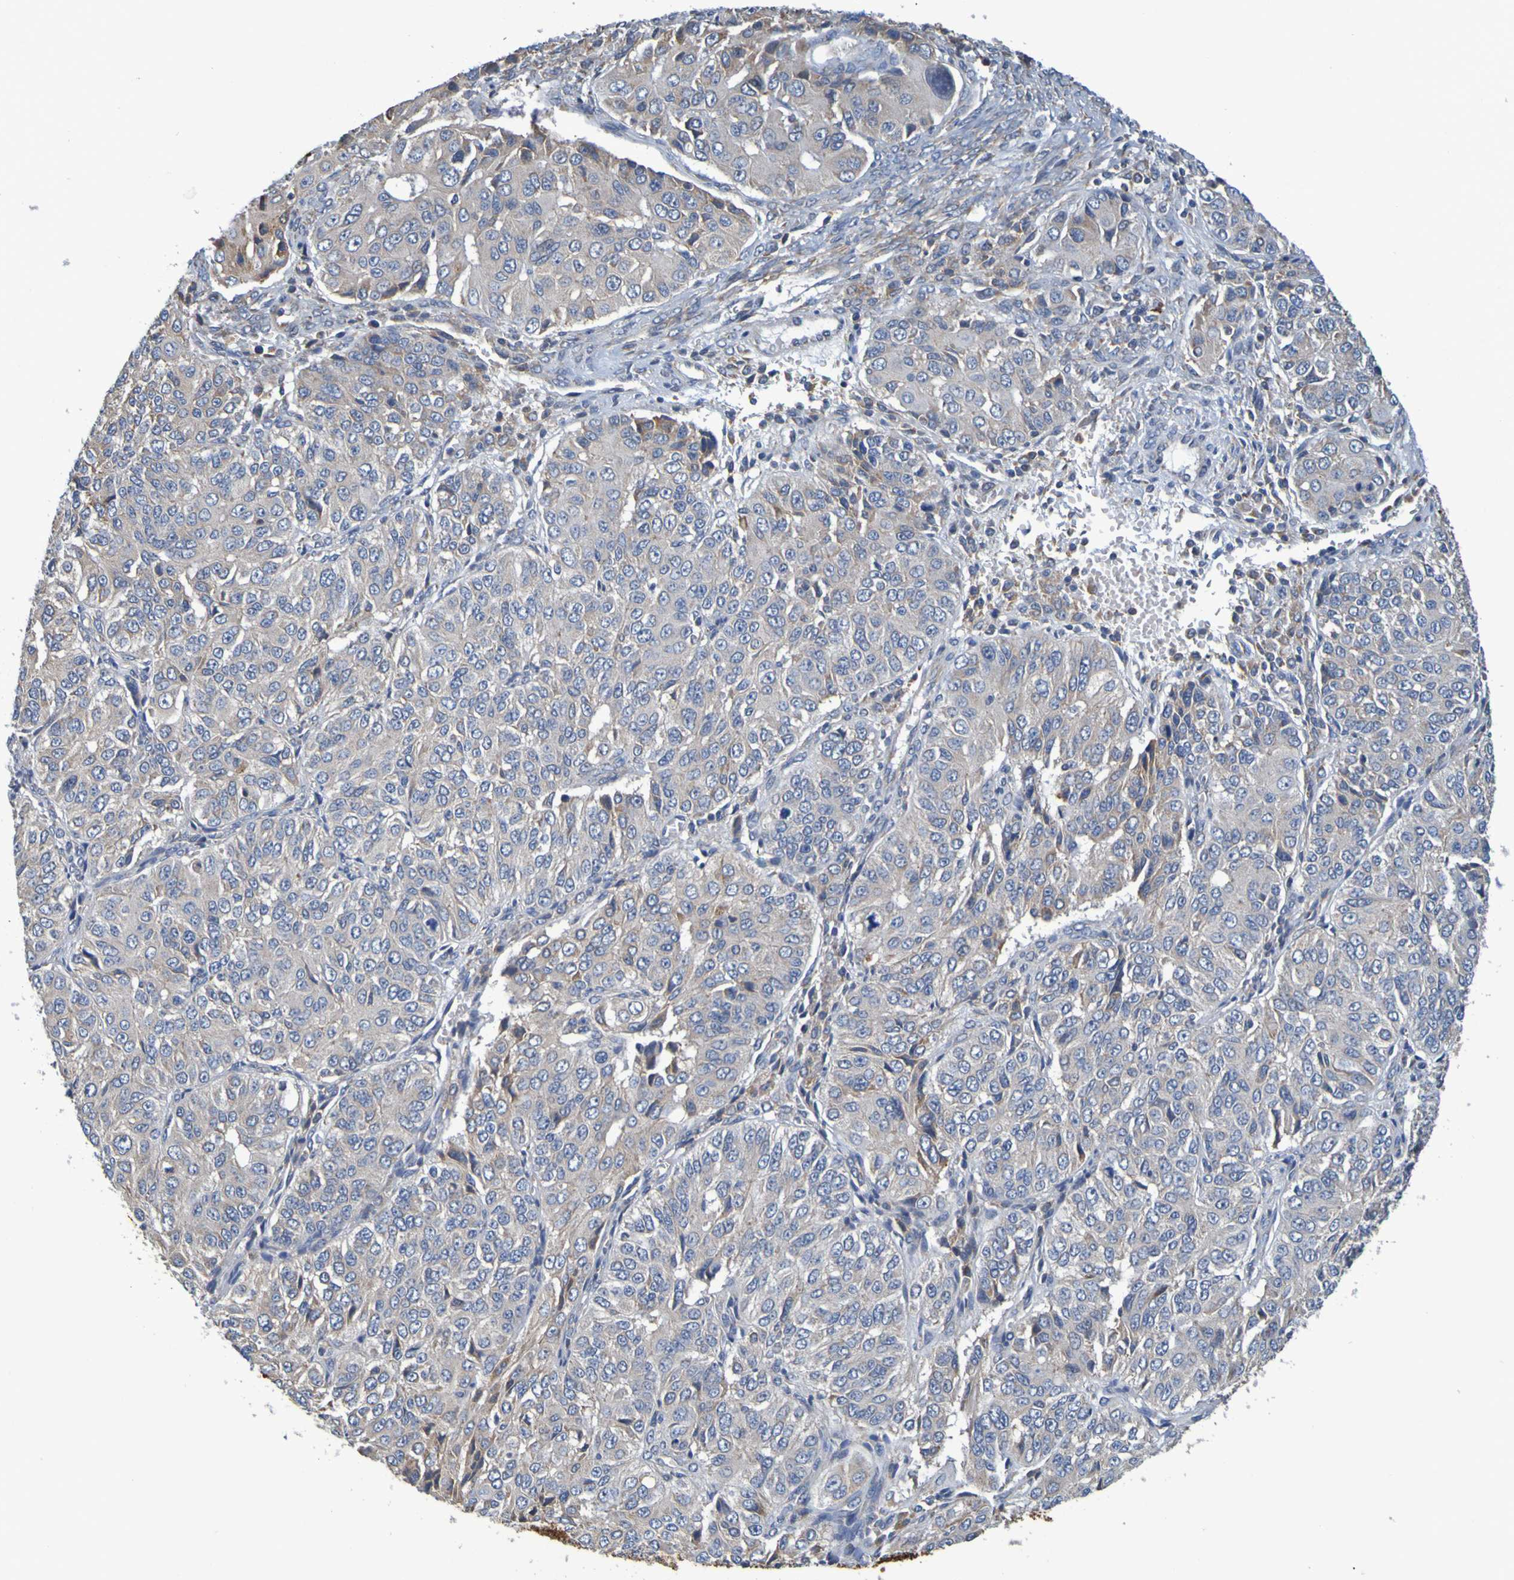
{"staining": {"intensity": "weak", "quantity": ">75%", "location": "cytoplasmic/membranous"}, "tissue": "ovarian cancer", "cell_type": "Tumor cells", "image_type": "cancer", "snomed": [{"axis": "morphology", "description": "Carcinoma, endometroid"}, {"axis": "topography", "description": "Ovary"}], "caption": "Protein staining demonstrates weak cytoplasmic/membranous expression in approximately >75% of tumor cells in ovarian cancer (endometroid carcinoma).", "gene": "CLDN18", "patient": {"sex": "female", "age": 51}}